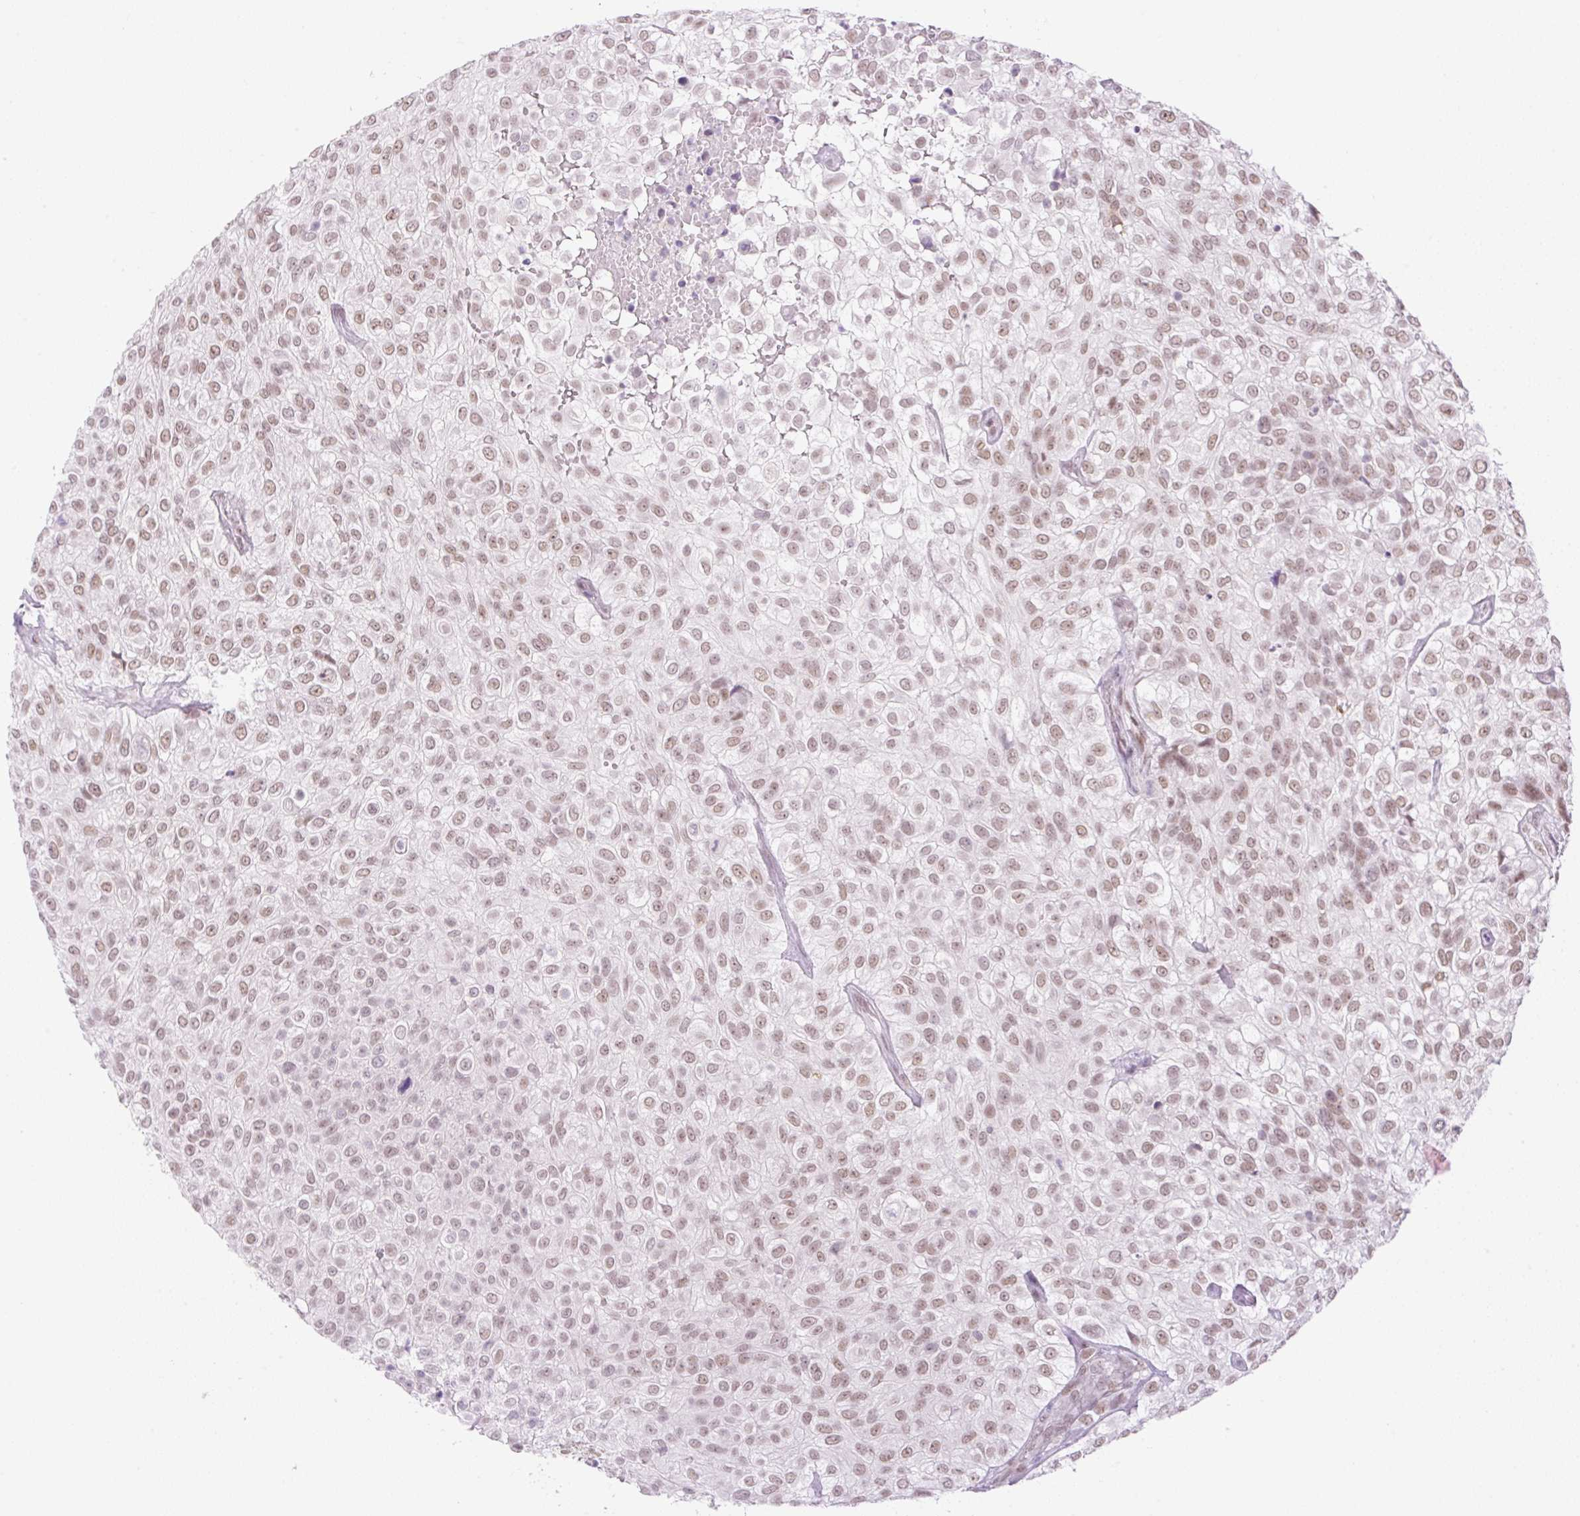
{"staining": {"intensity": "moderate", "quantity": ">75%", "location": "nuclear"}, "tissue": "urothelial cancer", "cell_type": "Tumor cells", "image_type": "cancer", "snomed": [{"axis": "morphology", "description": "Urothelial carcinoma, High grade"}, {"axis": "topography", "description": "Urinary bladder"}], "caption": "Immunohistochemical staining of human urothelial cancer demonstrates medium levels of moderate nuclear positivity in about >75% of tumor cells.", "gene": "PALM3", "patient": {"sex": "male", "age": 56}}